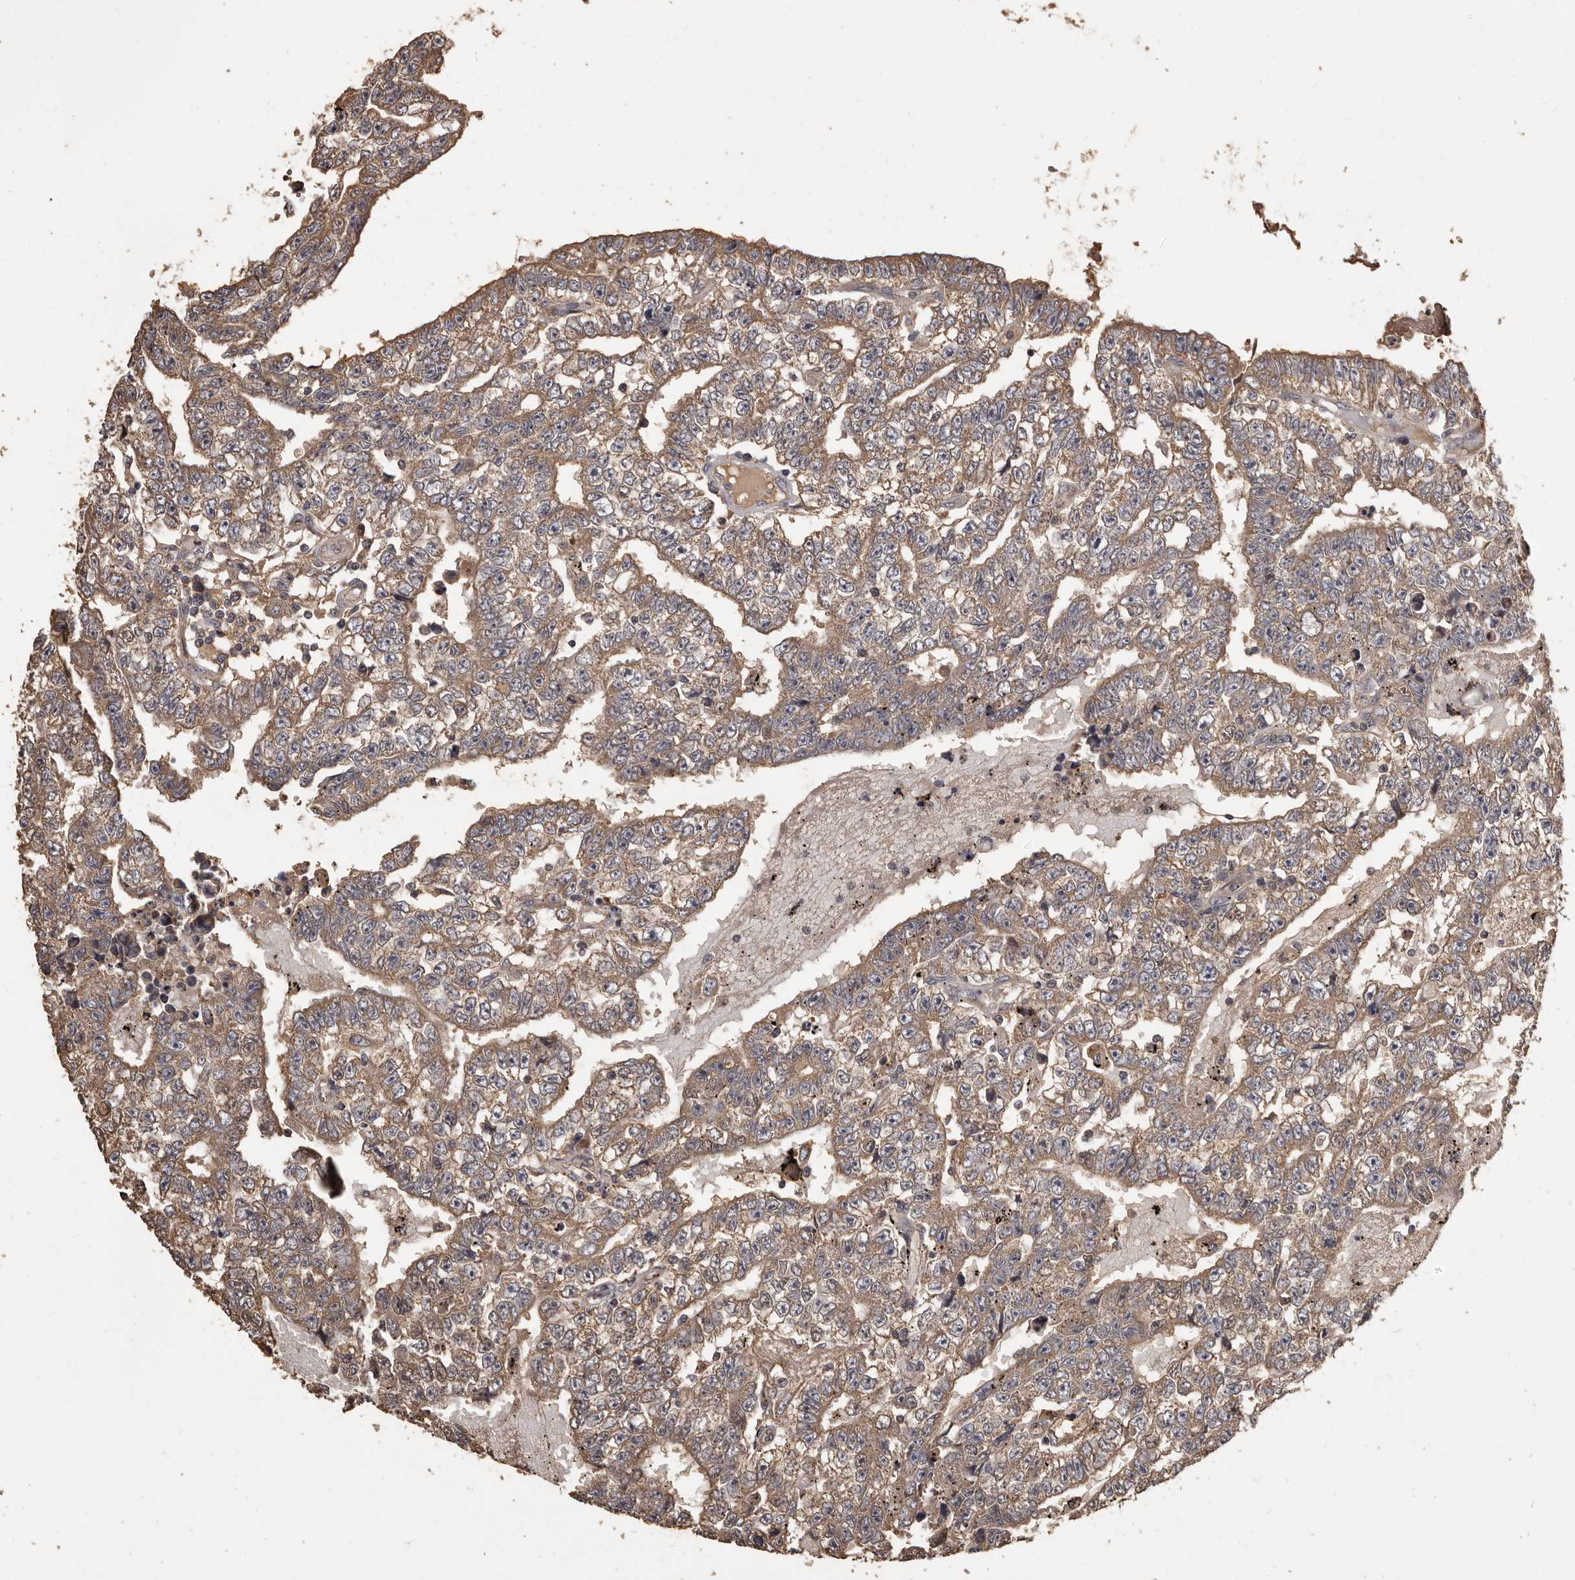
{"staining": {"intensity": "moderate", "quantity": ">75%", "location": "cytoplasmic/membranous"}, "tissue": "testis cancer", "cell_type": "Tumor cells", "image_type": "cancer", "snomed": [{"axis": "morphology", "description": "Carcinoma, Embryonal, NOS"}, {"axis": "topography", "description": "Testis"}], "caption": "Testis embryonal carcinoma stained for a protein (brown) demonstrates moderate cytoplasmic/membranous positive expression in about >75% of tumor cells.", "gene": "MGAT5", "patient": {"sex": "male", "age": 25}}